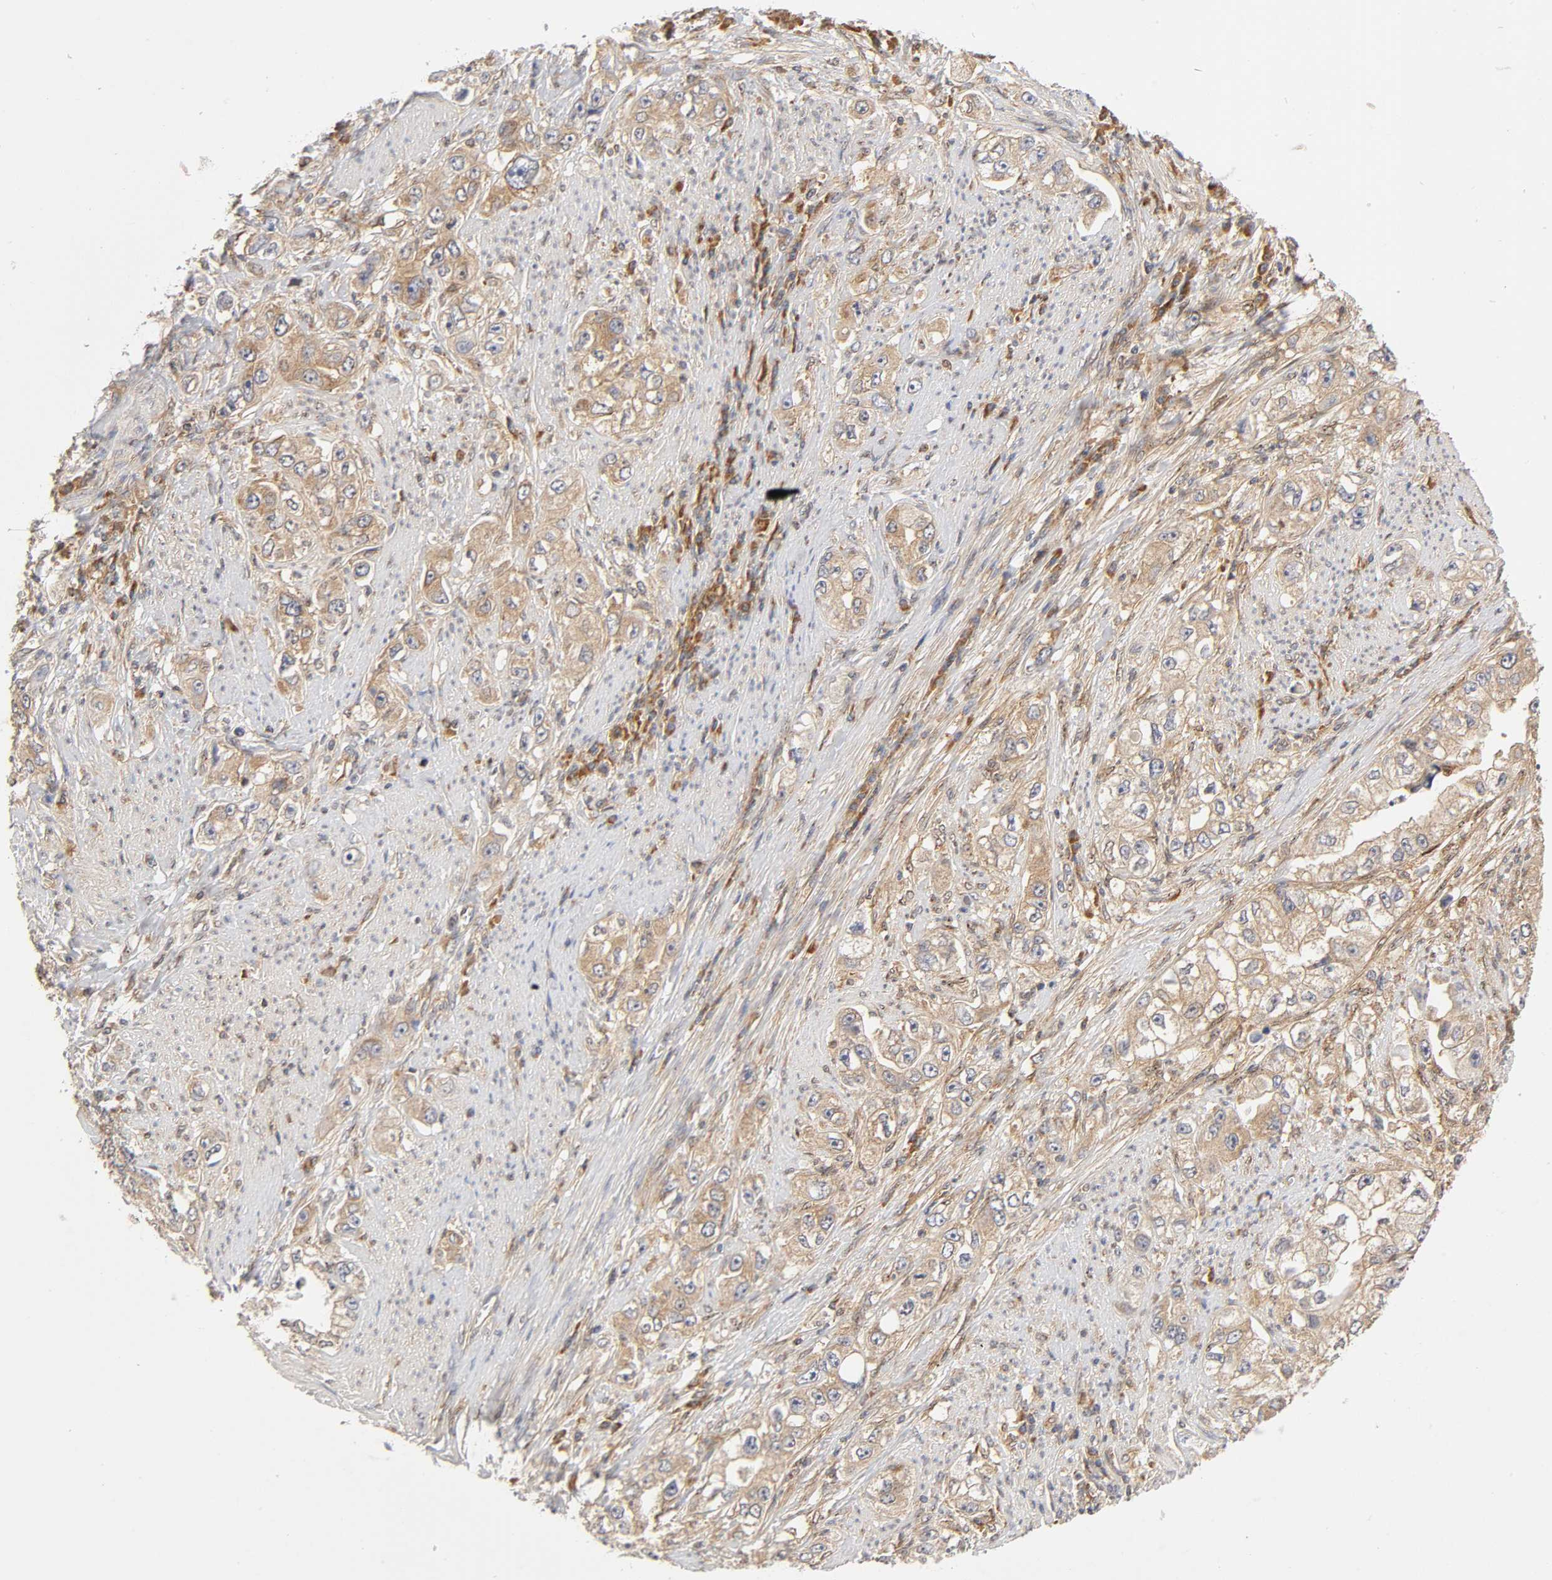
{"staining": {"intensity": "weak", "quantity": ">75%", "location": "cytoplasmic/membranous"}, "tissue": "stomach cancer", "cell_type": "Tumor cells", "image_type": "cancer", "snomed": [{"axis": "morphology", "description": "Adenocarcinoma, NOS"}, {"axis": "topography", "description": "Stomach, lower"}], "caption": "This photomicrograph reveals IHC staining of human adenocarcinoma (stomach), with low weak cytoplasmic/membranous staining in about >75% of tumor cells.", "gene": "PAFAH1B1", "patient": {"sex": "female", "age": 93}}